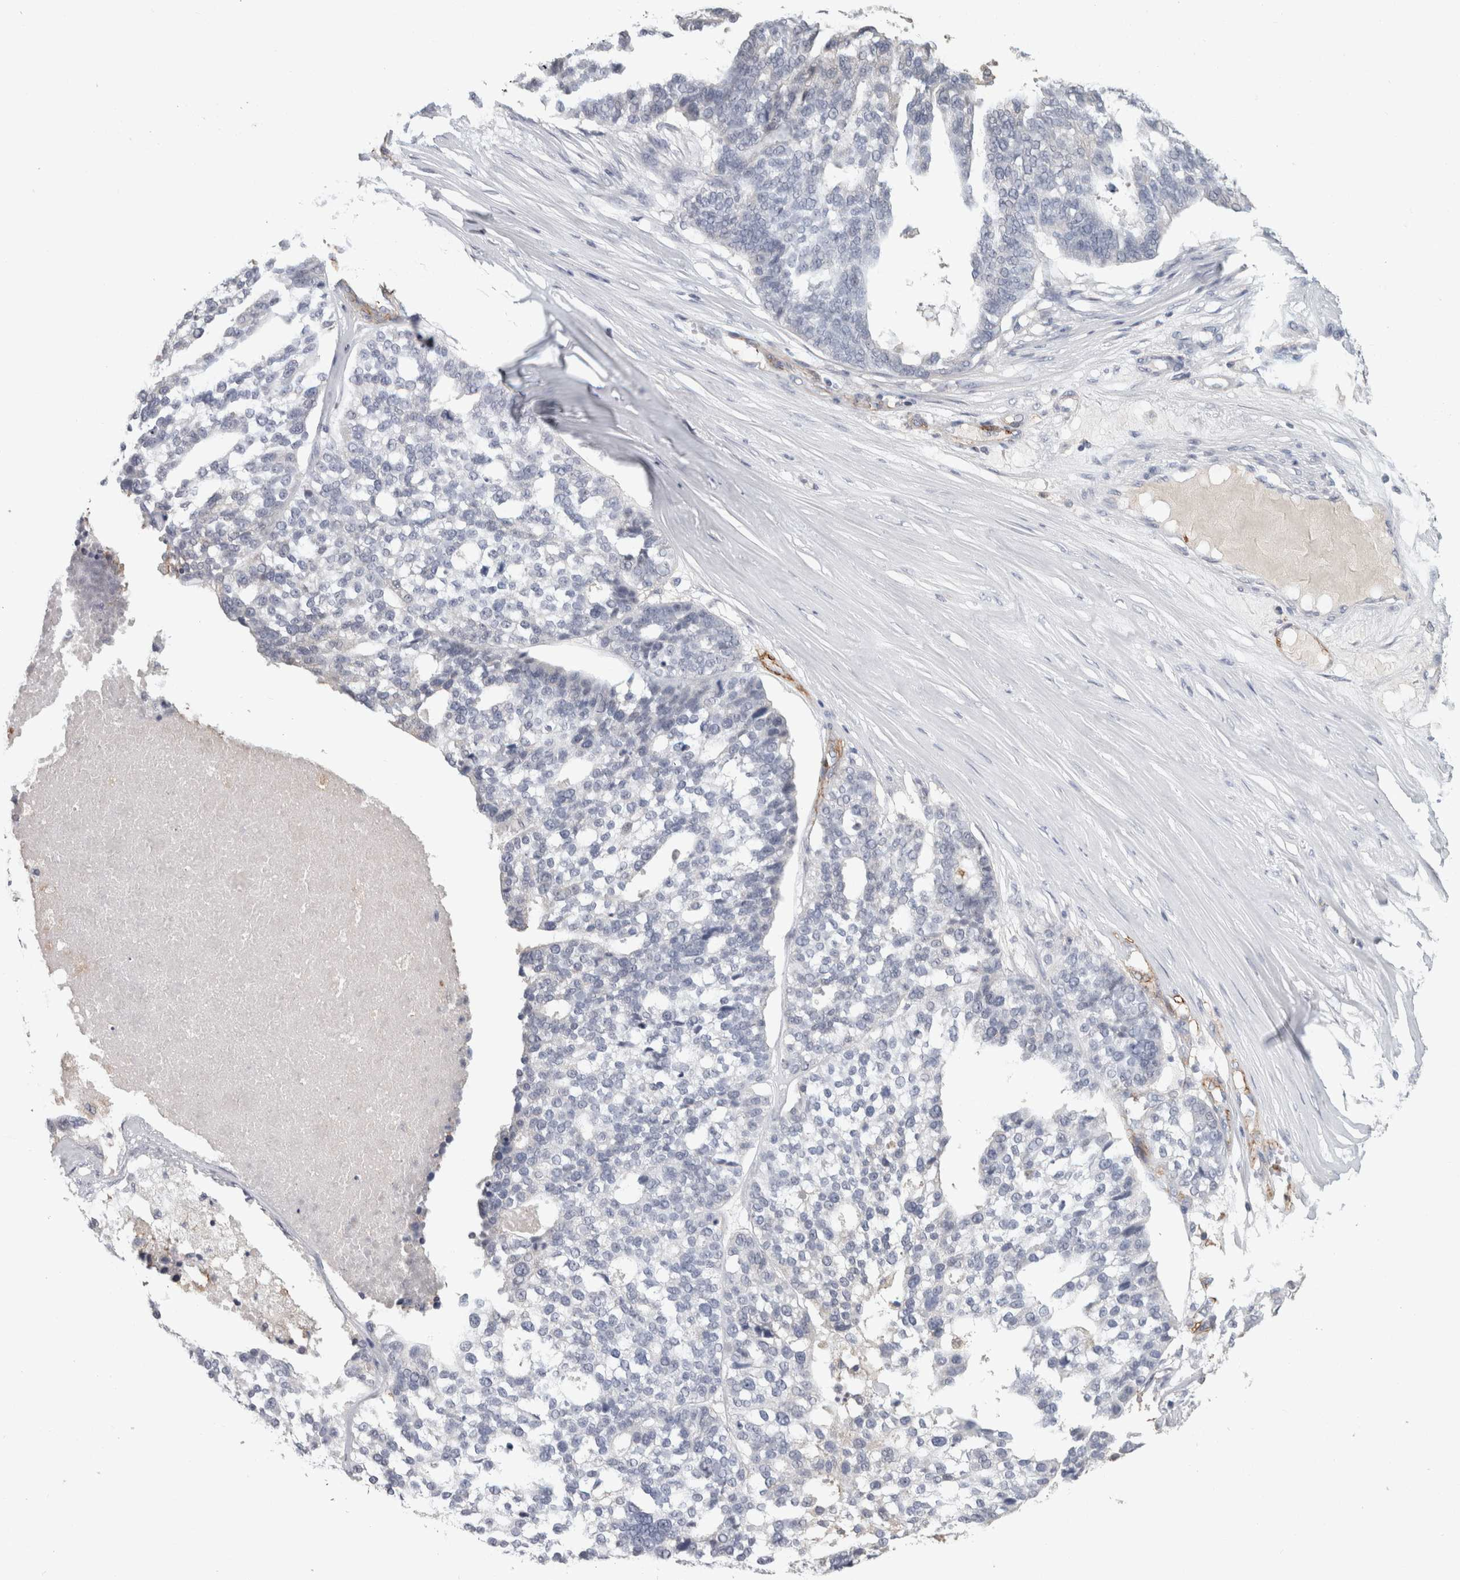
{"staining": {"intensity": "negative", "quantity": "none", "location": "none"}, "tissue": "ovarian cancer", "cell_type": "Tumor cells", "image_type": "cancer", "snomed": [{"axis": "morphology", "description": "Cystadenocarcinoma, serous, NOS"}, {"axis": "topography", "description": "Ovary"}], "caption": "Human serous cystadenocarcinoma (ovarian) stained for a protein using IHC shows no staining in tumor cells.", "gene": "CD36", "patient": {"sex": "female", "age": 59}}